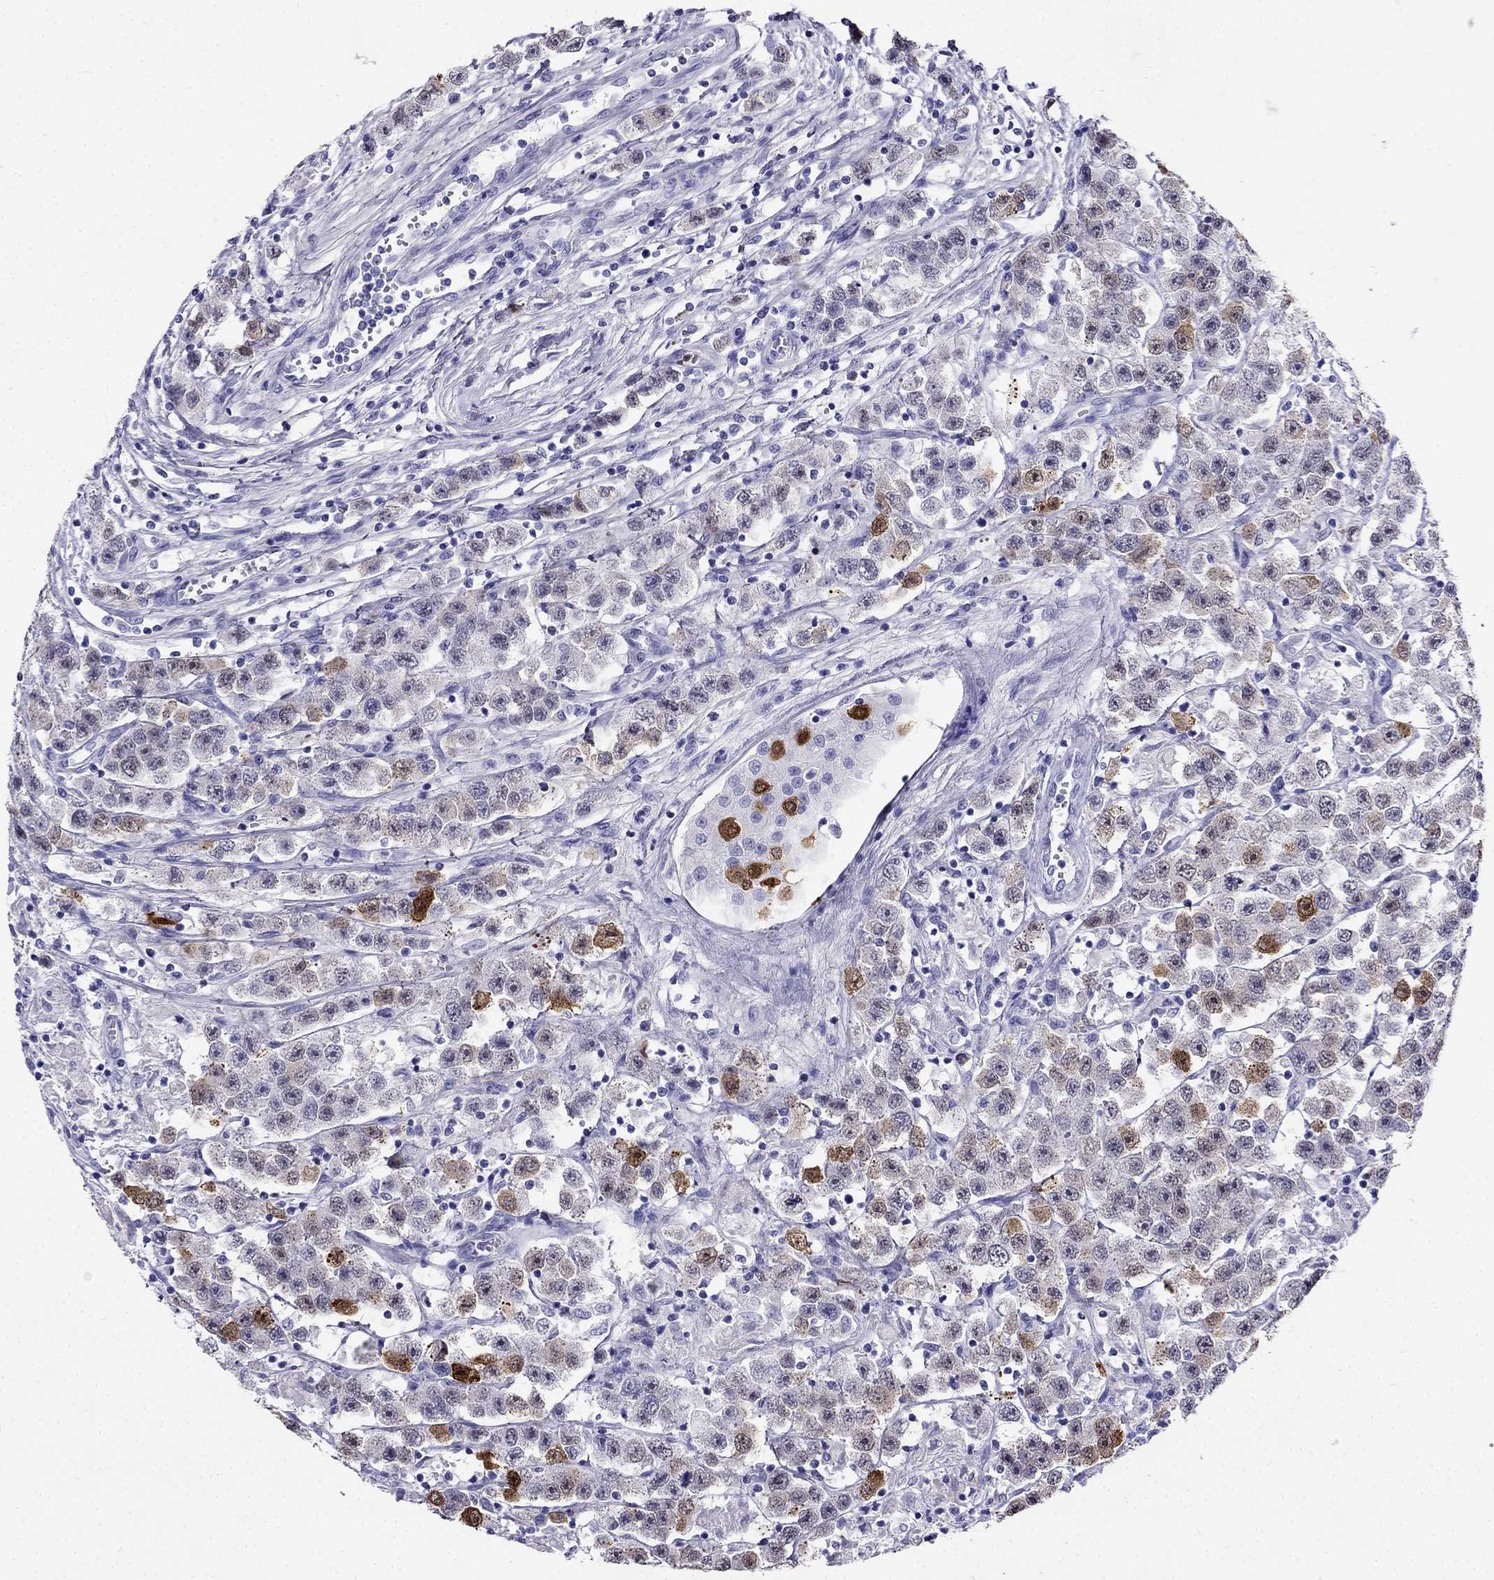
{"staining": {"intensity": "strong", "quantity": "<25%", "location": "cytoplasmic/membranous"}, "tissue": "testis cancer", "cell_type": "Tumor cells", "image_type": "cancer", "snomed": [{"axis": "morphology", "description": "Seminoma, NOS"}, {"axis": "topography", "description": "Testis"}], "caption": "Brown immunohistochemical staining in human seminoma (testis) displays strong cytoplasmic/membranous positivity in approximately <25% of tumor cells.", "gene": "PPP1R36", "patient": {"sex": "male", "age": 45}}